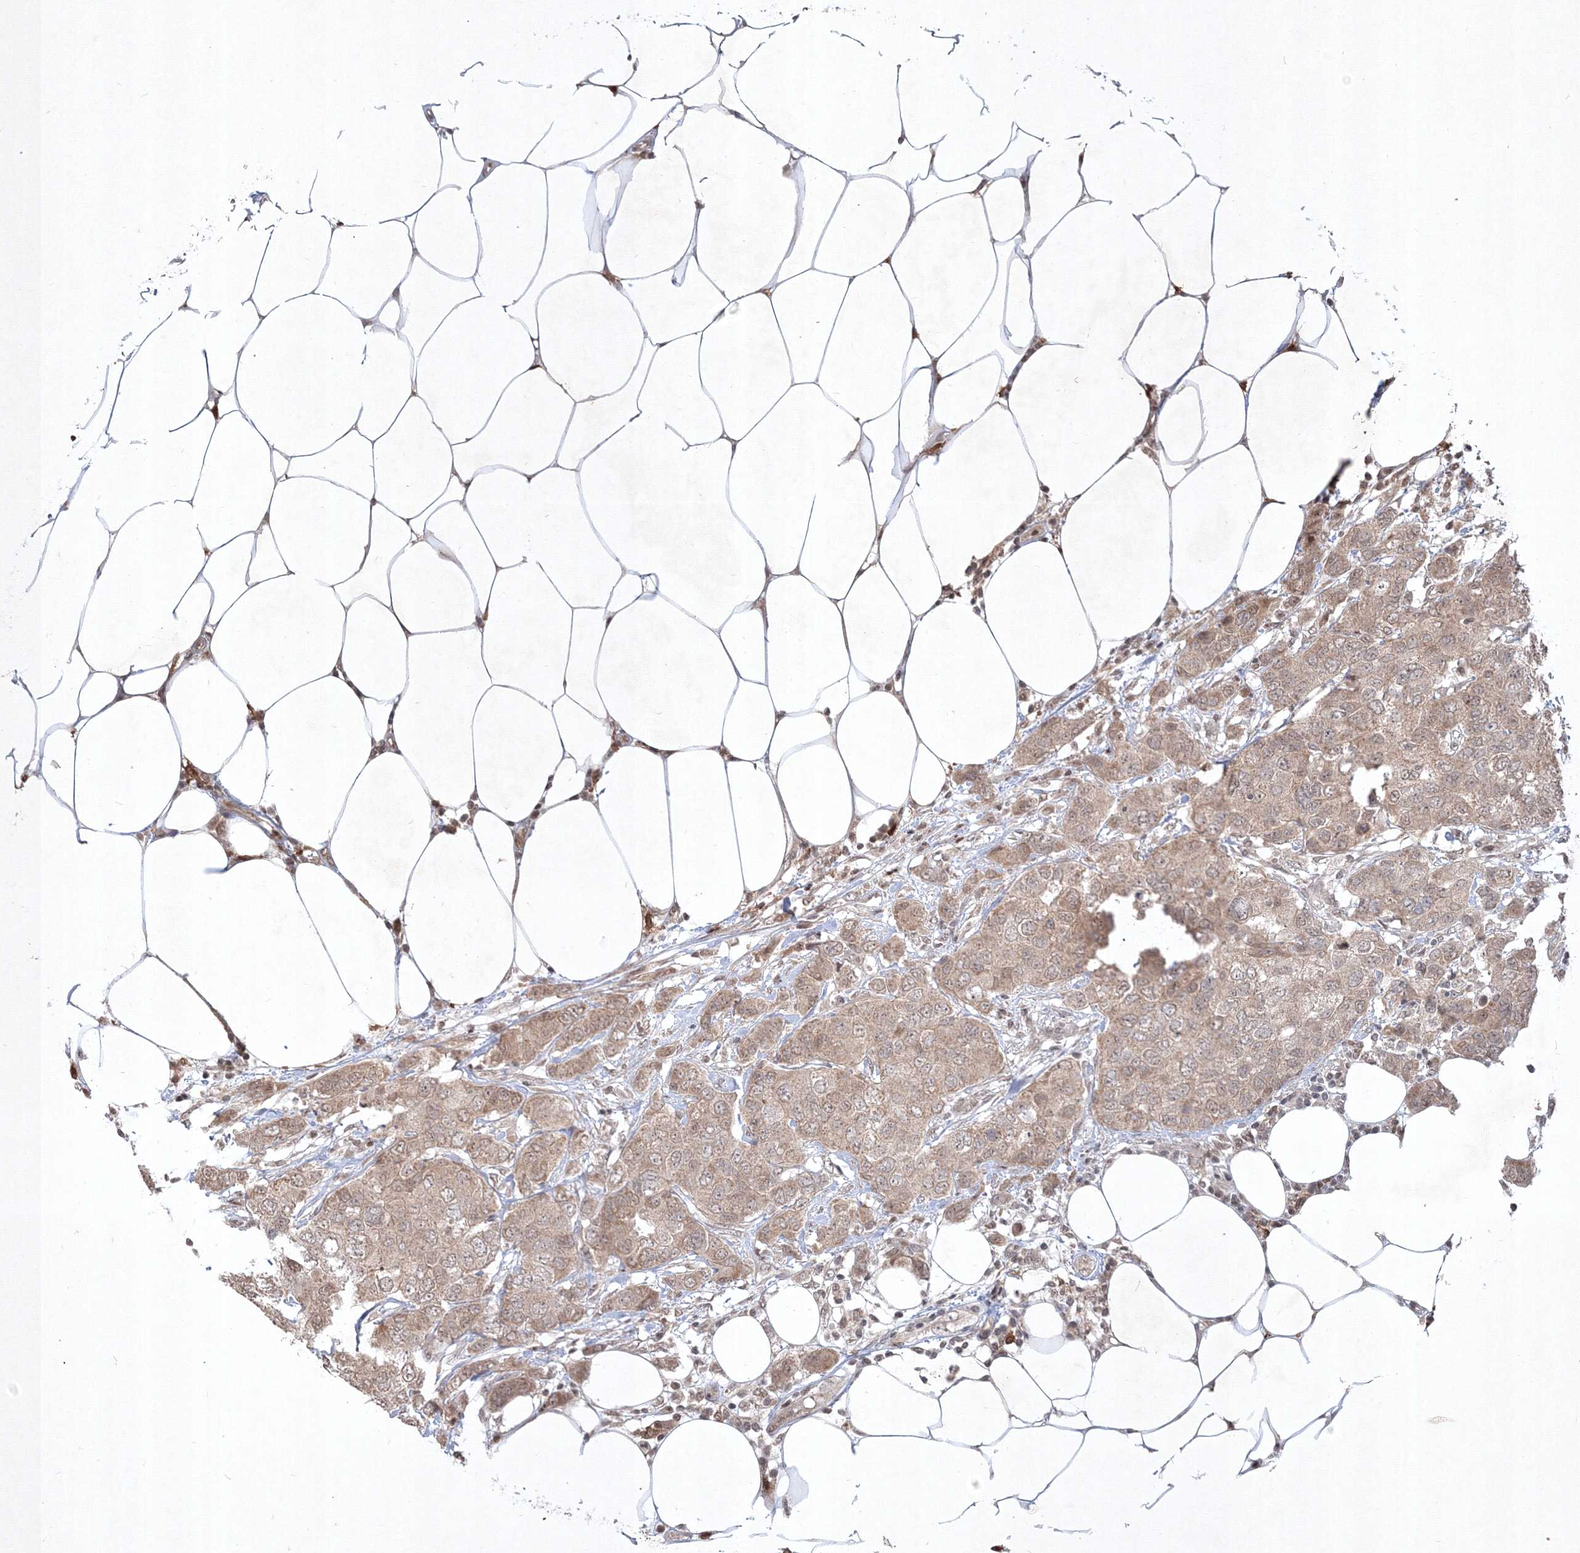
{"staining": {"intensity": "weak", "quantity": ">75%", "location": "cytoplasmic/membranous"}, "tissue": "breast cancer", "cell_type": "Tumor cells", "image_type": "cancer", "snomed": [{"axis": "morphology", "description": "Duct carcinoma"}, {"axis": "topography", "description": "Breast"}], "caption": "Human breast cancer (infiltrating ductal carcinoma) stained with a protein marker displays weak staining in tumor cells.", "gene": "TAB1", "patient": {"sex": "female", "age": 50}}